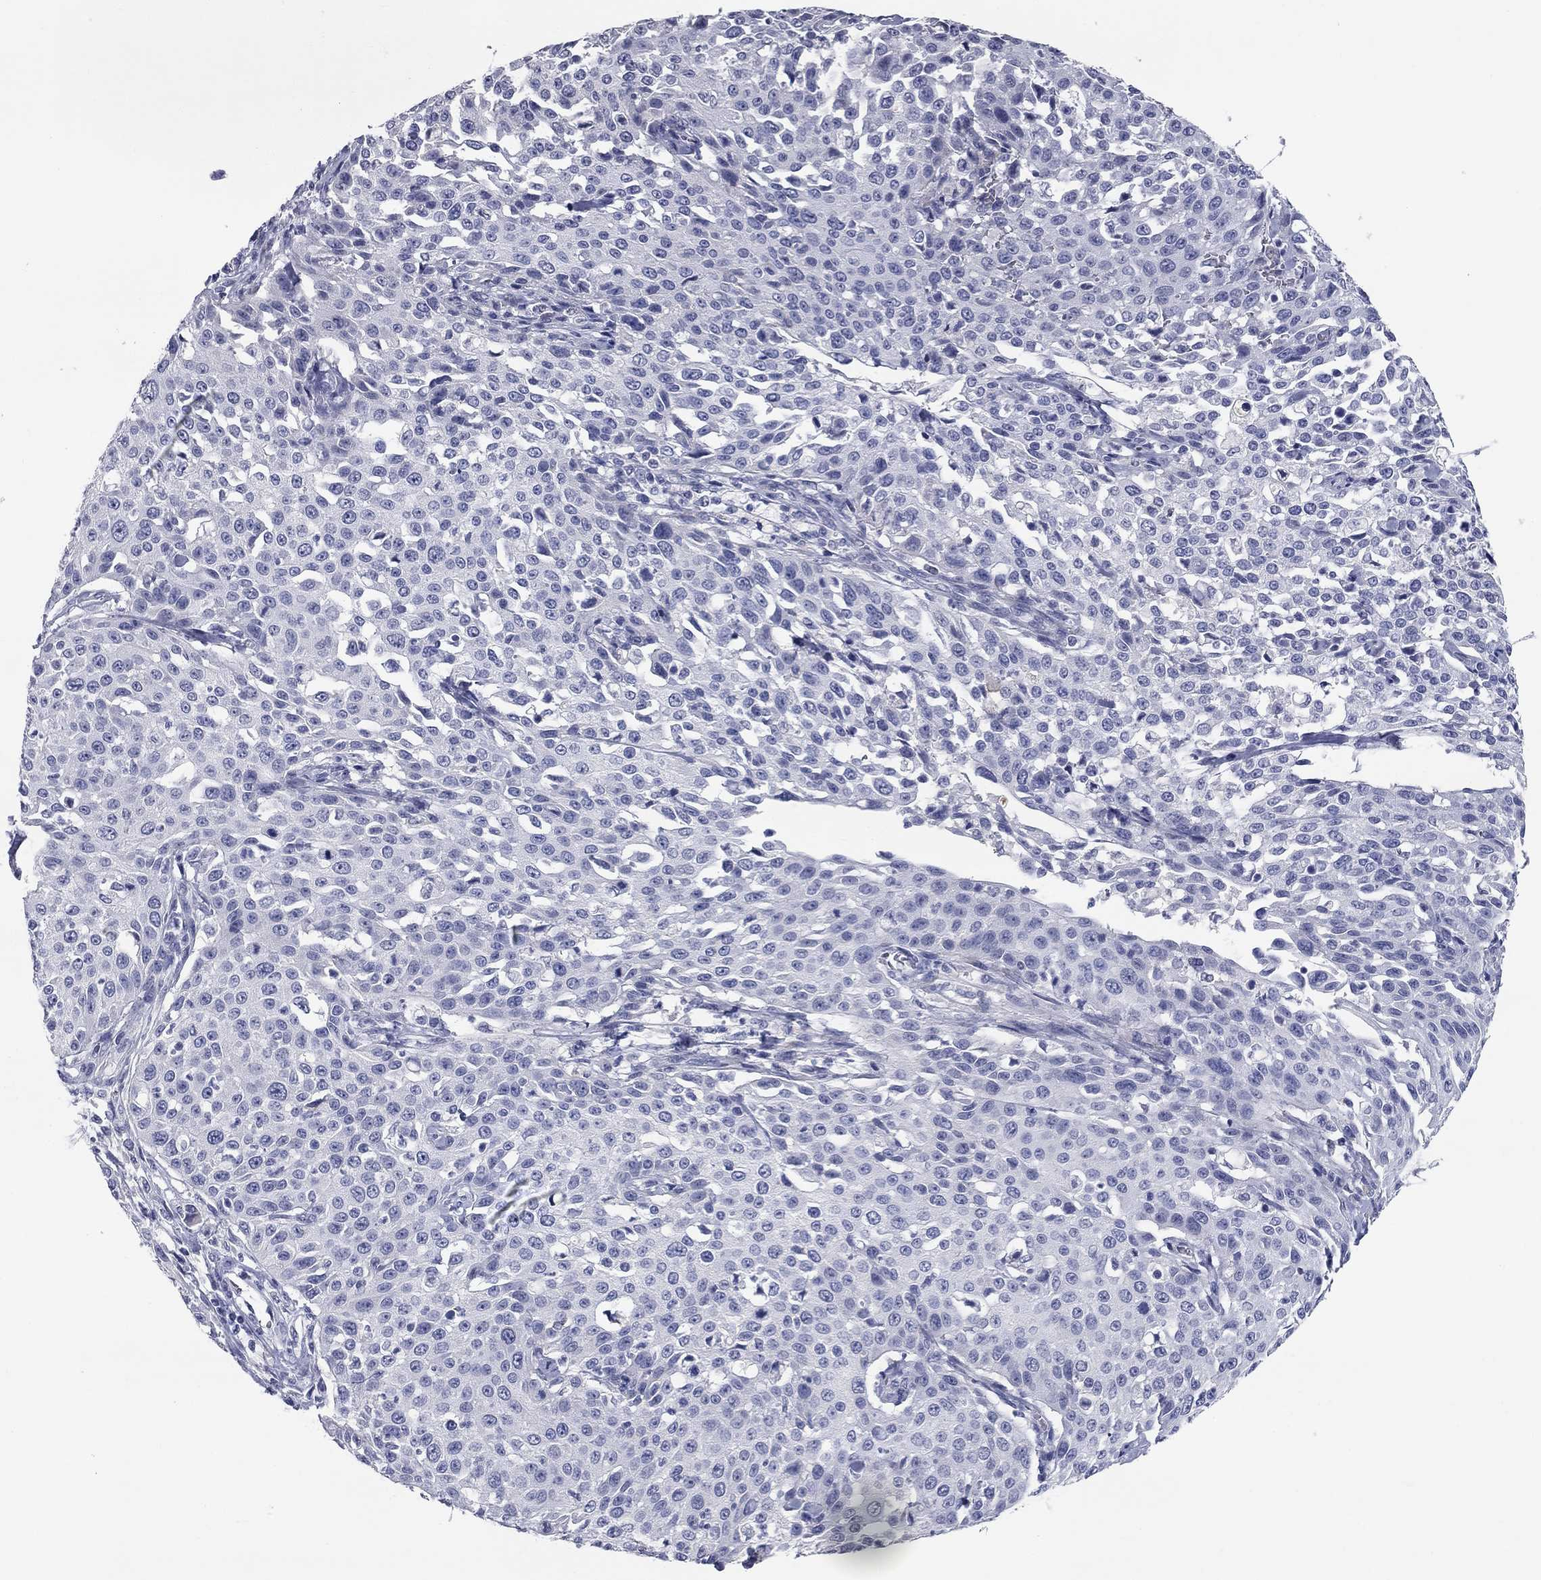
{"staining": {"intensity": "negative", "quantity": "none", "location": "none"}, "tissue": "cervical cancer", "cell_type": "Tumor cells", "image_type": "cancer", "snomed": [{"axis": "morphology", "description": "Squamous cell carcinoma, NOS"}, {"axis": "topography", "description": "Cervix"}], "caption": "This is an immunohistochemistry (IHC) micrograph of squamous cell carcinoma (cervical). There is no staining in tumor cells.", "gene": "SYT12", "patient": {"sex": "female", "age": 26}}